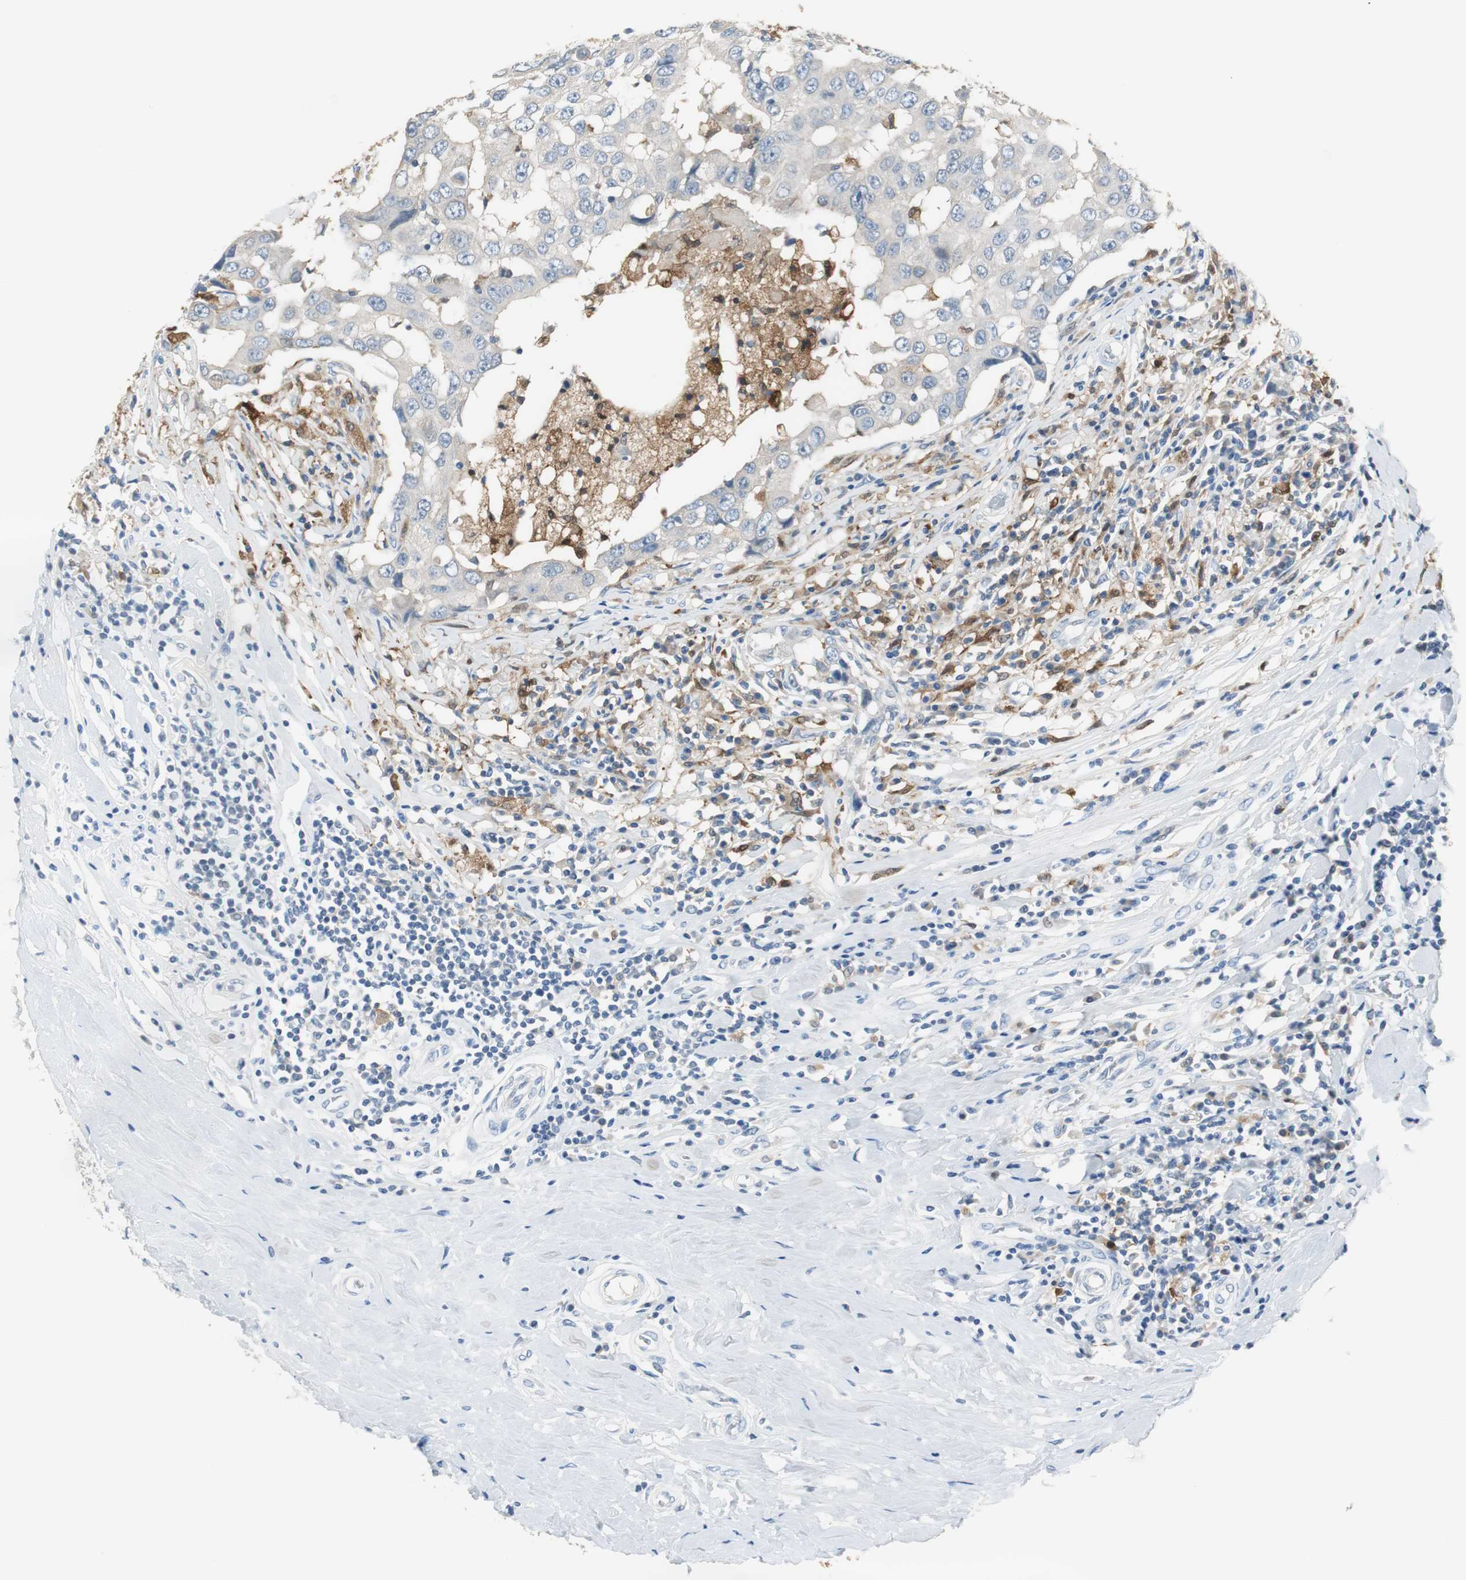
{"staining": {"intensity": "negative", "quantity": "none", "location": "none"}, "tissue": "breast cancer", "cell_type": "Tumor cells", "image_type": "cancer", "snomed": [{"axis": "morphology", "description": "Duct carcinoma"}, {"axis": "topography", "description": "Breast"}], "caption": "The histopathology image exhibits no significant positivity in tumor cells of breast cancer (infiltrating ductal carcinoma).", "gene": "FBP1", "patient": {"sex": "female", "age": 27}}